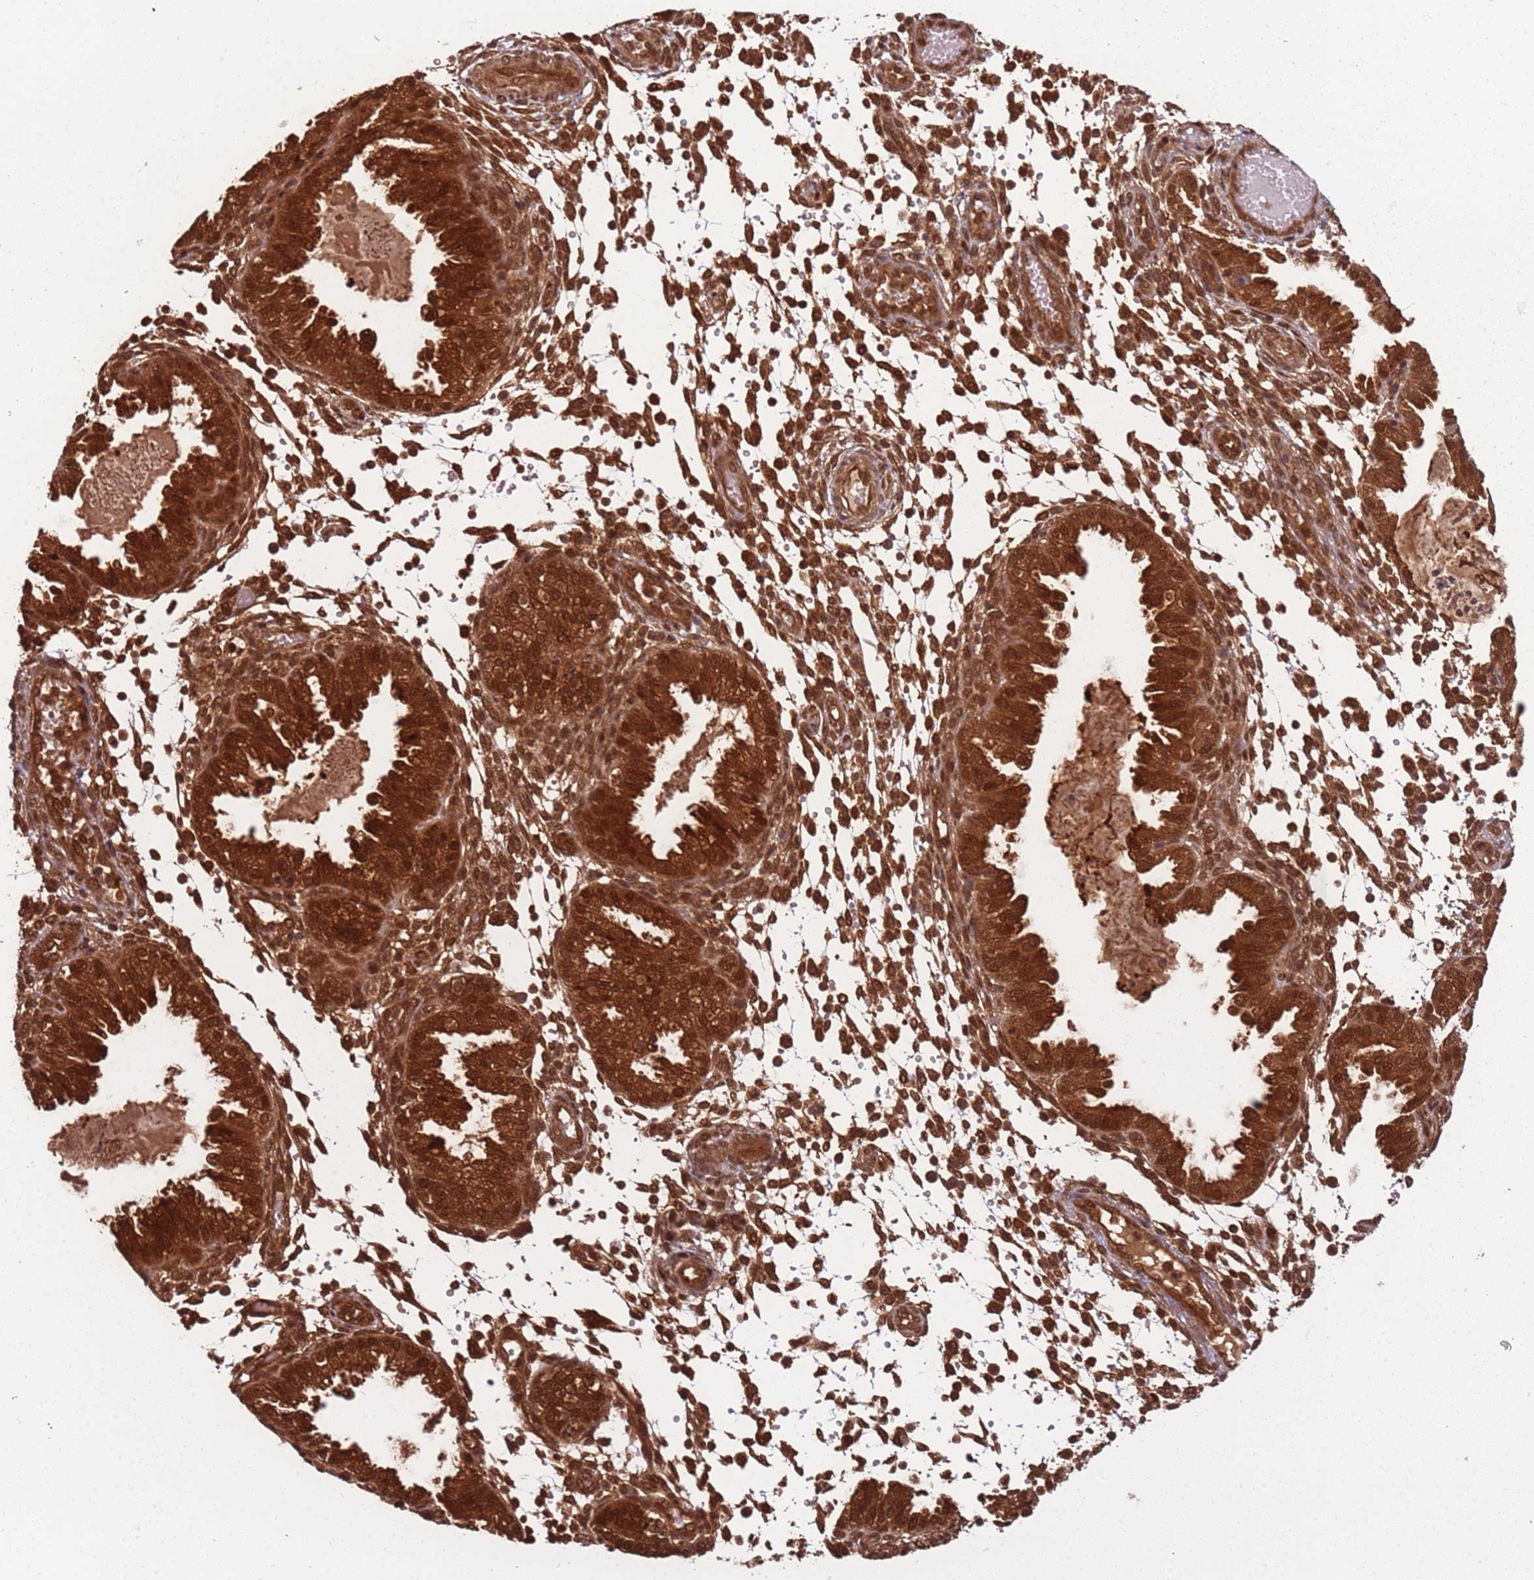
{"staining": {"intensity": "strong", "quantity": ">75%", "location": "cytoplasmic/membranous,nuclear"}, "tissue": "endometrium", "cell_type": "Cells in endometrial stroma", "image_type": "normal", "snomed": [{"axis": "morphology", "description": "Normal tissue, NOS"}, {"axis": "topography", "description": "Endometrium"}], "caption": "The micrograph exhibits staining of normal endometrium, revealing strong cytoplasmic/membranous,nuclear protein staining (brown color) within cells in endometrial stroma.", "gene": "PGLS", "patient": {"sex": "female", "age": 33}}